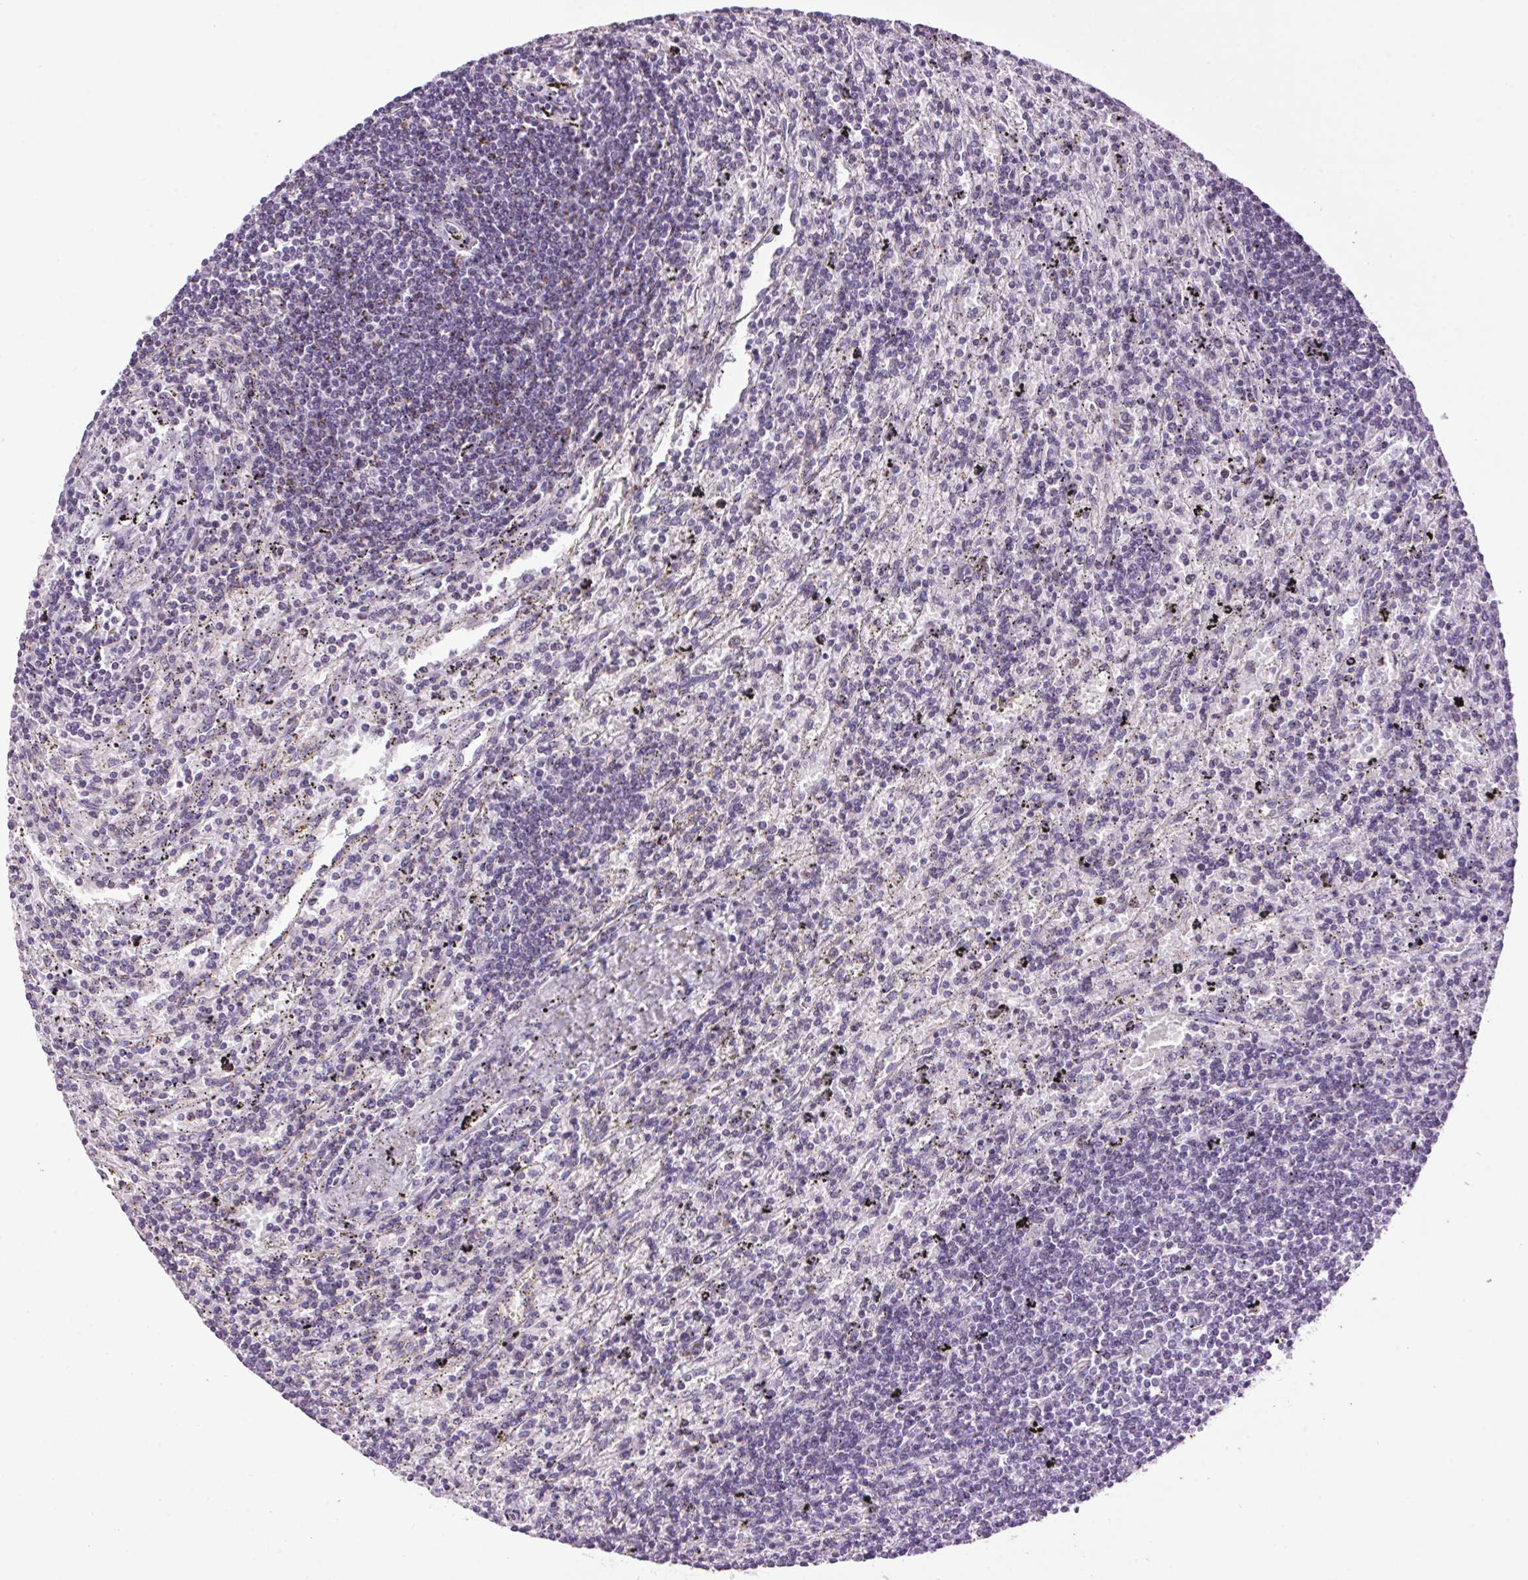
{"staining": {"intensity": "negative", "quantity": "none", "location": "none"}, "tissue": "lymphoma", "cell_type": "Tumor cells", "image_type": "cancer", "snomed": [{"axis": "morphology", "description": "Malignant lymphoma, non-Hodgkin's type, Low grade"}, {"axis": "topography", "description": "Spleen"}], "caption": "Protein analysis of malignant lymphoma, non-Hodgkin's type (low-grade) exhibits no significant staining in tumor cells.", "gene": "TMEM88B", "patient": {"sex": "male", "age": 76}}